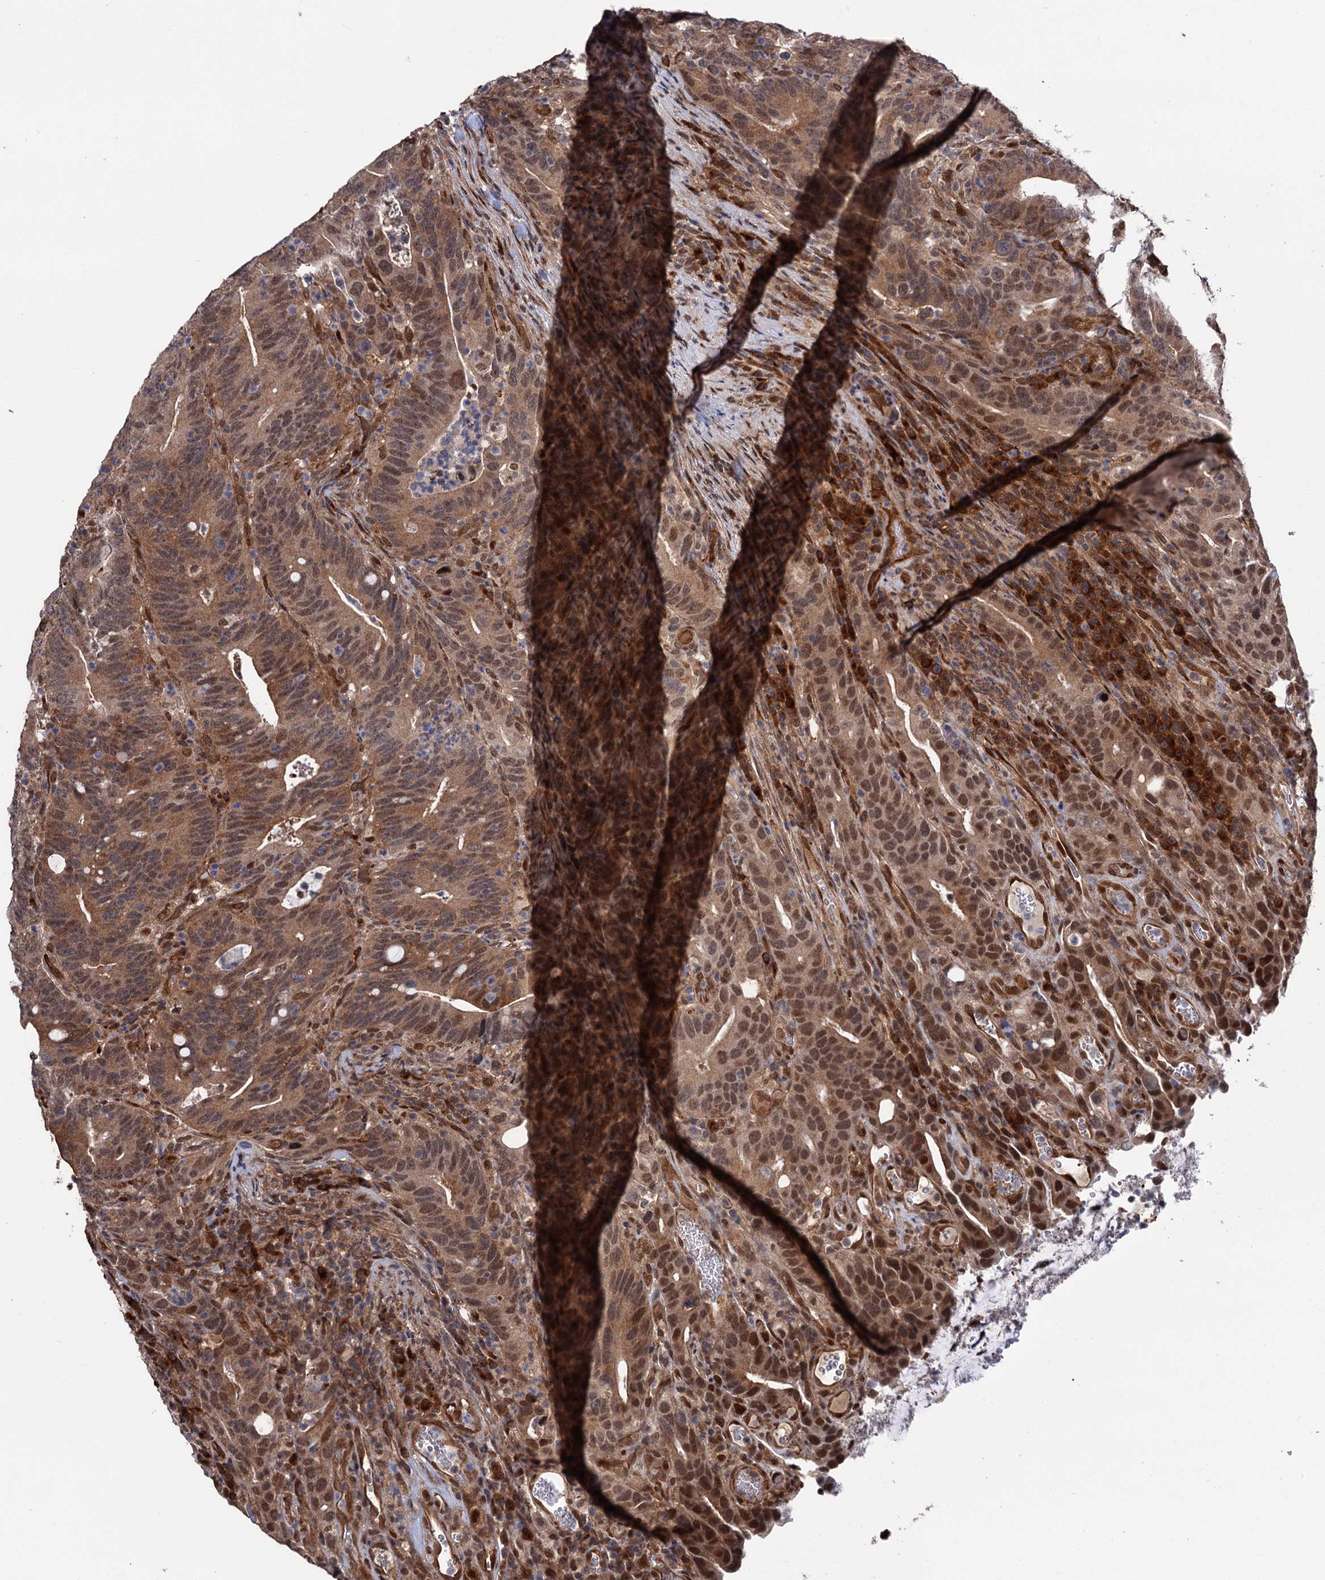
{"staining": {"intensity": "moderate", "quantity": ">75%", "location": "cytoplasmic/membranous,nuclear"}, "tissue": "colorectal cancer", "cell_type": "Tumor cells", "image_type": "cancer", "snomed": [{"axis": "morphology", "description": "Adenocarcinoma, NOS"}, {"axis": "topography", "description": "Colon"}], "caption": "Immunohistochemical staining of human adenocarcinoma (colorectal) demonstrates medium levels of moderate cytoplasmic/membranous and nuclear protein expression in approximately >75% of tumor cells.", "gene": "CDC23", "patient": {"sex": "female", "age": 66}}